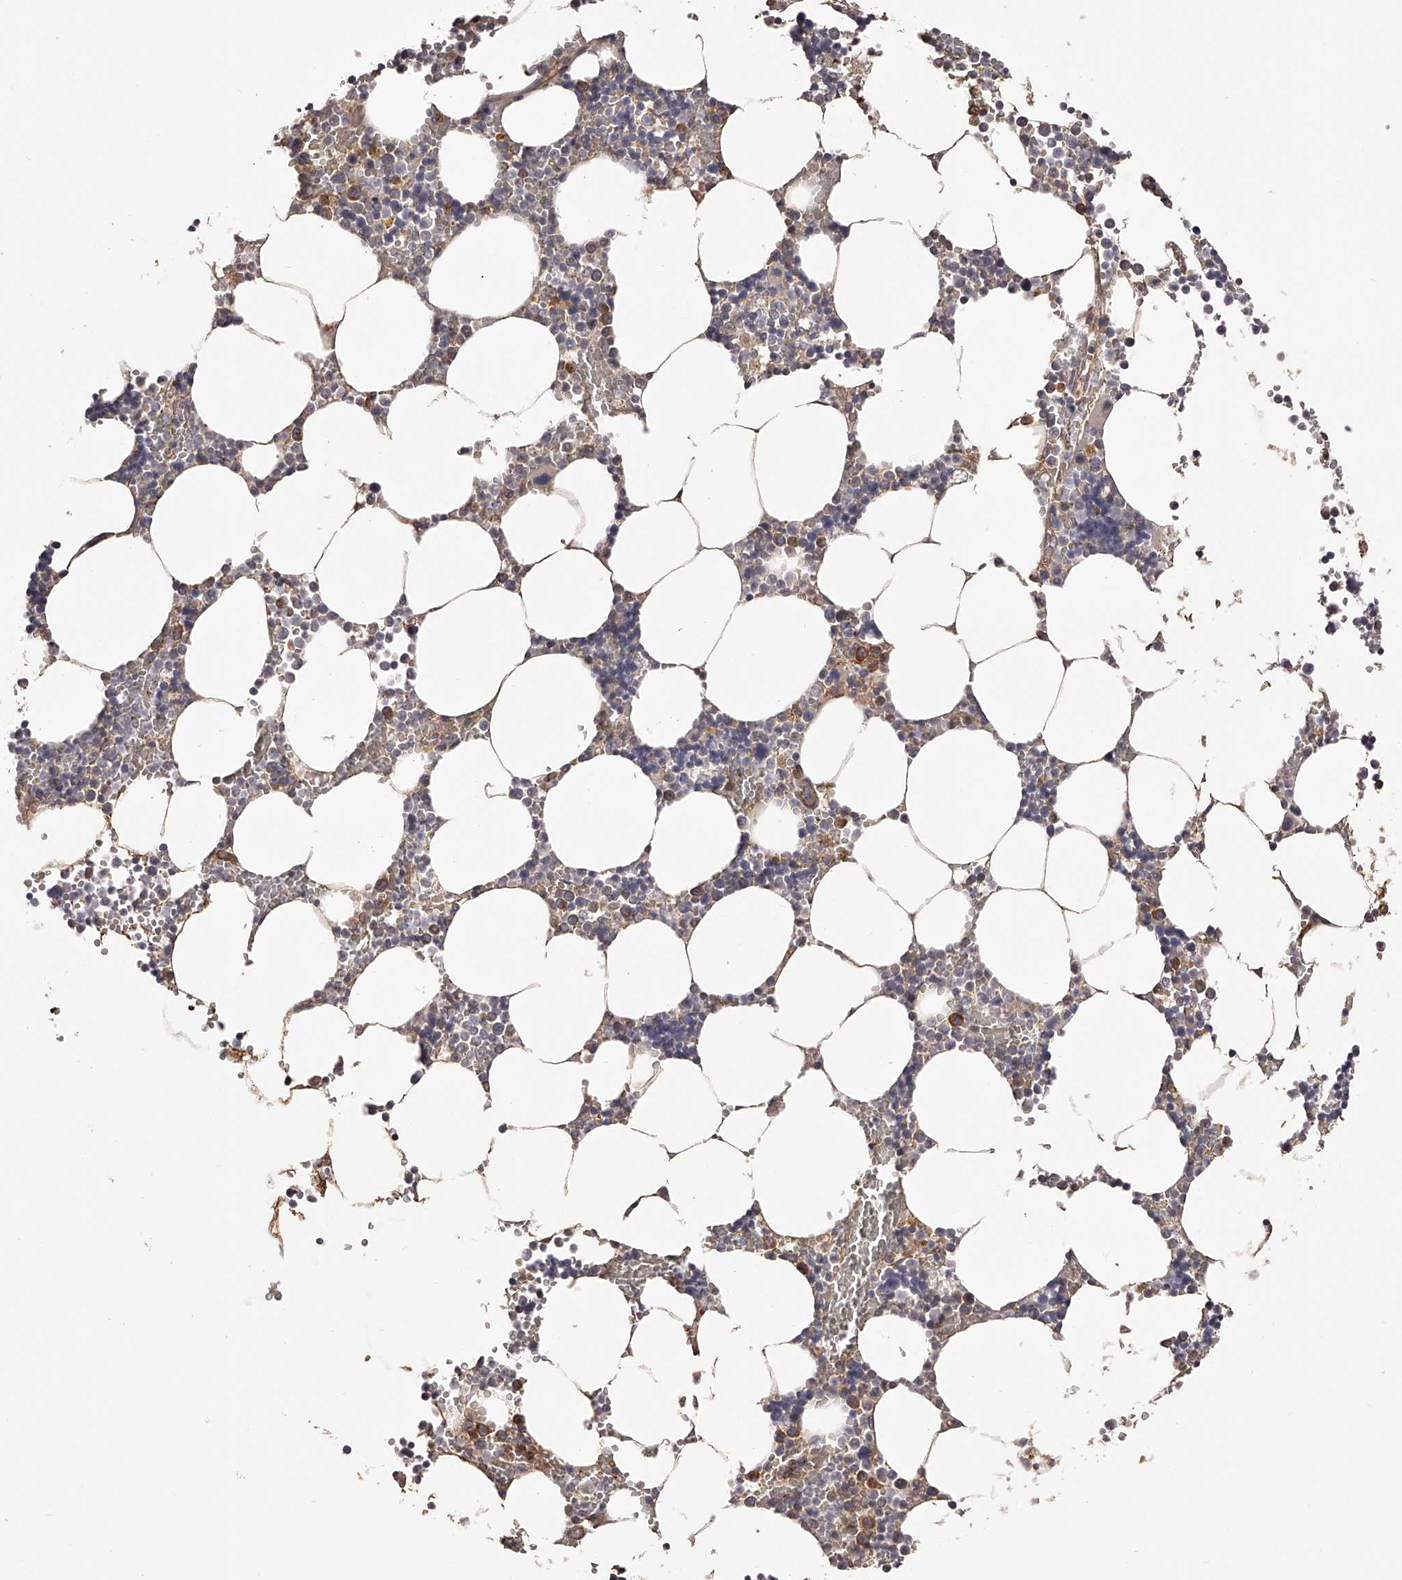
{"staining": {"intensity": "moderate", "quantity": "<25%", "location": "cytoplasmic/membranous"}, "tissue": "bone marrow", "cell_type": "Hematopoietic cells", "image_type": "normal", "snomed": [{"axis": "morphology", "description": "Normal tissue, NOS"}, {"axis": "topography", "description": "Bone marrow"}], "caption": "Immunohistochemistry (DAB (3,3'-diaminobenzidine)) staining of unremarkable human bone marrow exhibits moderate cytoplasmic/membranous protein positivity in approximately <25% of hematopoietic cells. (IHC, brightfield microscopy, high magnification).", "gene": "LTV1", "patient": {"sex": "male", "age": 70}}